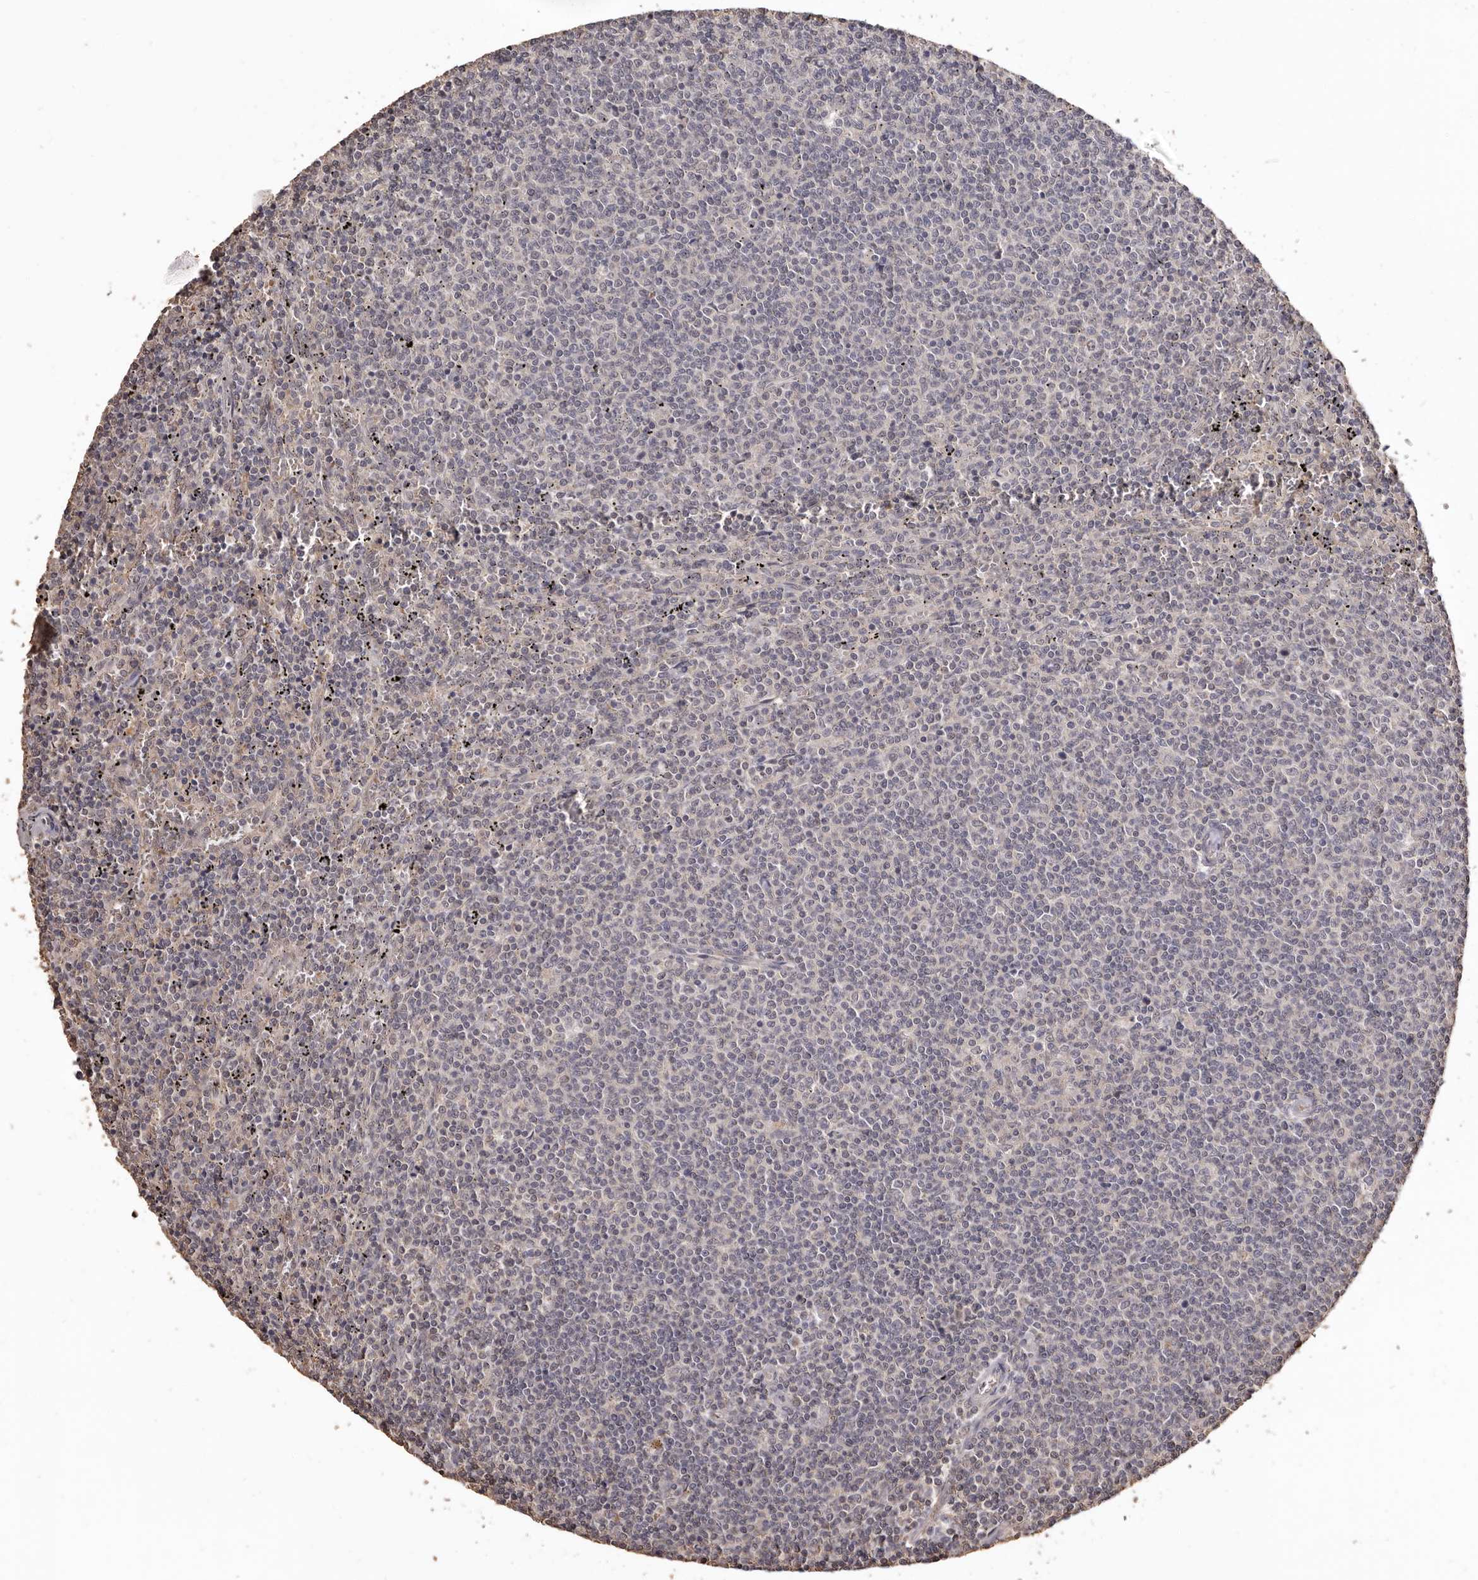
{"staining": {"intensity": "negative", "quantity": "none", "location": "none"}, "tissue": "lymphoma", "cell_type": "Tumor cells", "image_type": "cancer", "snomed": [{"axis": "morphology", "description": "Malignant lymphoma, non-Hodgkin's type, Low grade"}, {"axis": "topography", "description": "Spleen"}], "caption": "A histopathology image of lymphoma stained for a protein exhibits no brown staining in tumor cells.", "gene": "INAVA", "patient": {"sex": "female", "age": 50}}